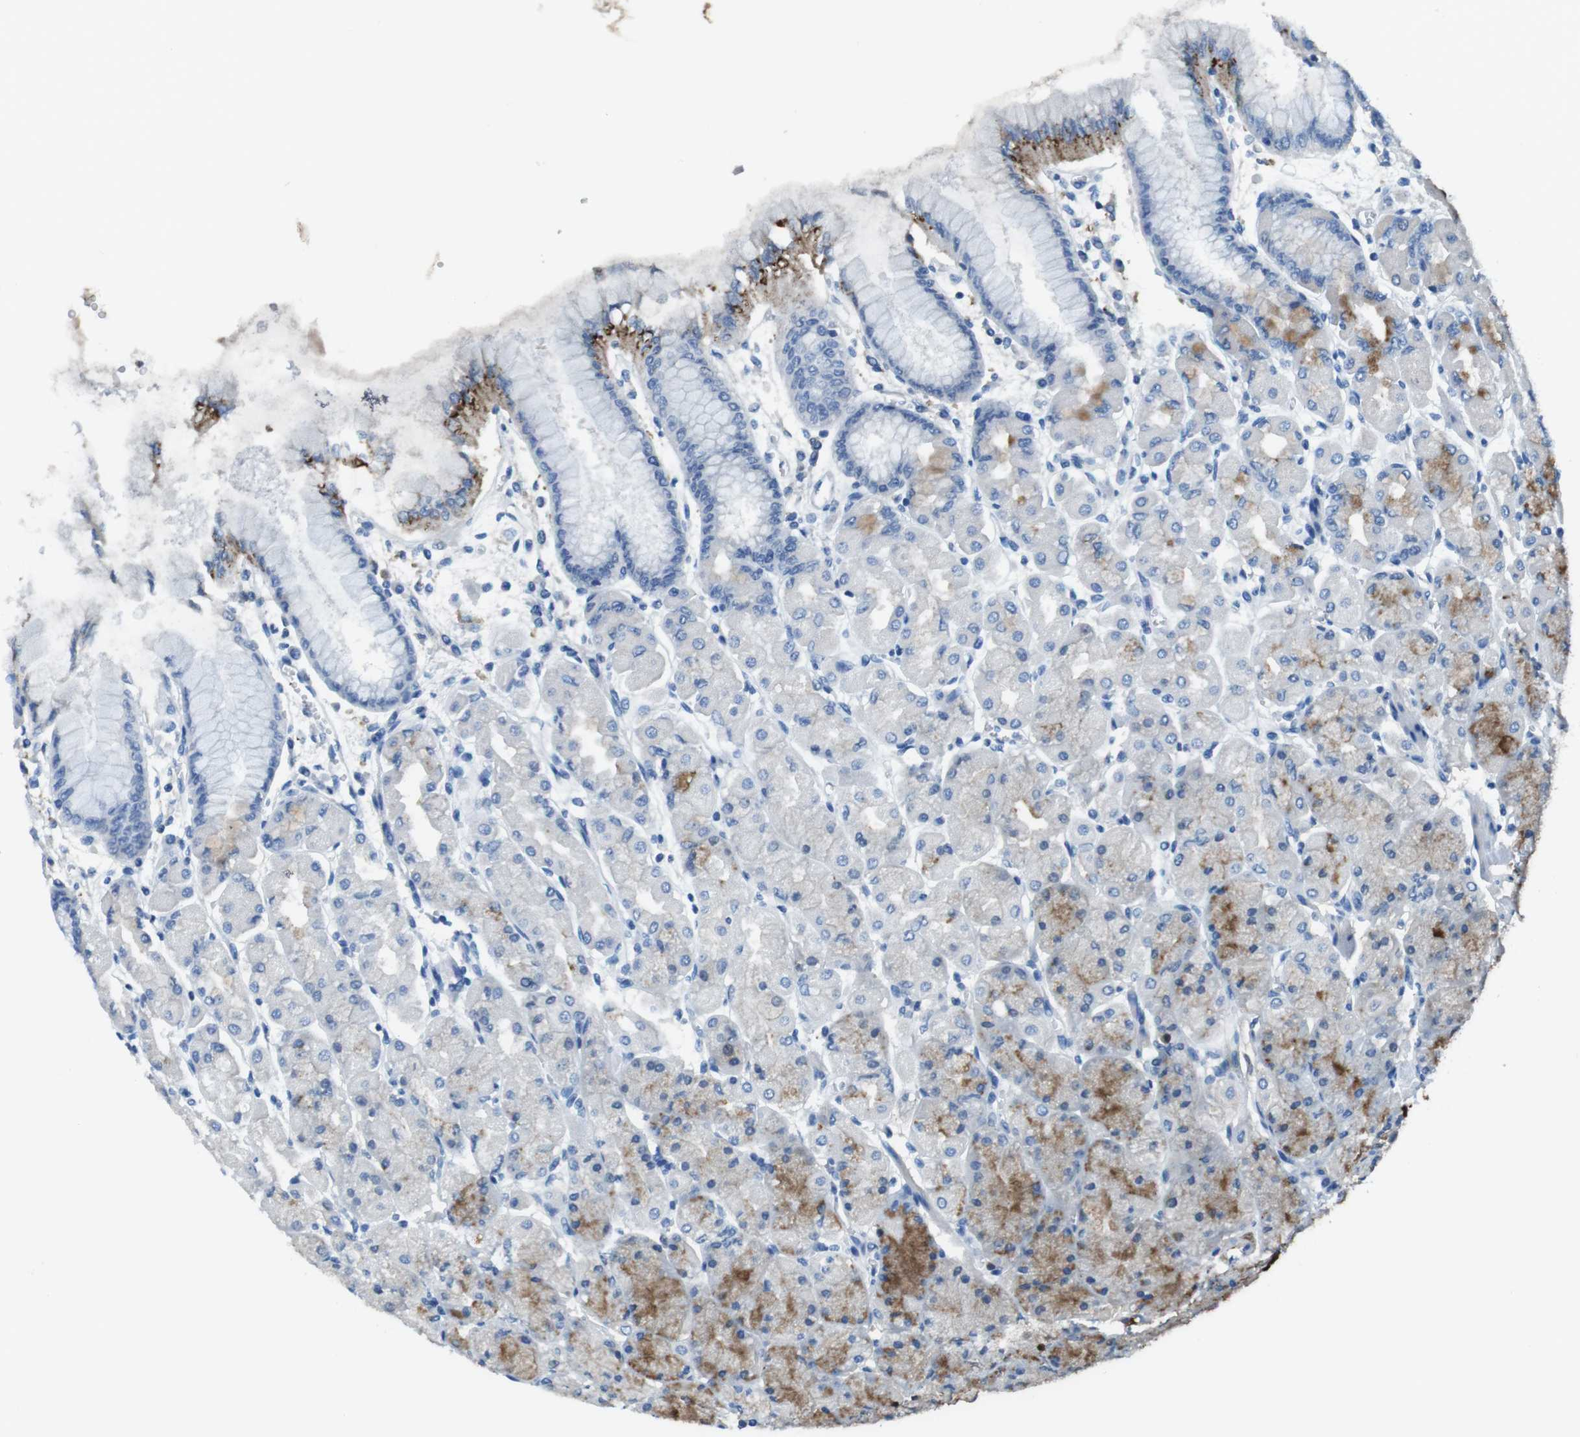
{"staining": {"intensity": "moderate", "quantity": "25%-75%", "location": "cytoplasmic/membranous"}, "tissue": "stomach", "cell_type": "Glandular cells", "image_type": "normal", "snomed": [{"axis": "morphology", "description": "Normal tissue, NOS"}, {"axis": "topography", "description": "Stomach, upper"}], "caption": "The micrograph reveals a brown stain indicating the presence of a protein in the cytoplasmic/membranous of glandular cells in stomach. The staining is performed using DAB brown chromogen to label protein expression. The nuclei are counter-stained blue using hematoxylin.", "gene": "TMPRSS15", "patient": {"sex": "female", "age": 56}}